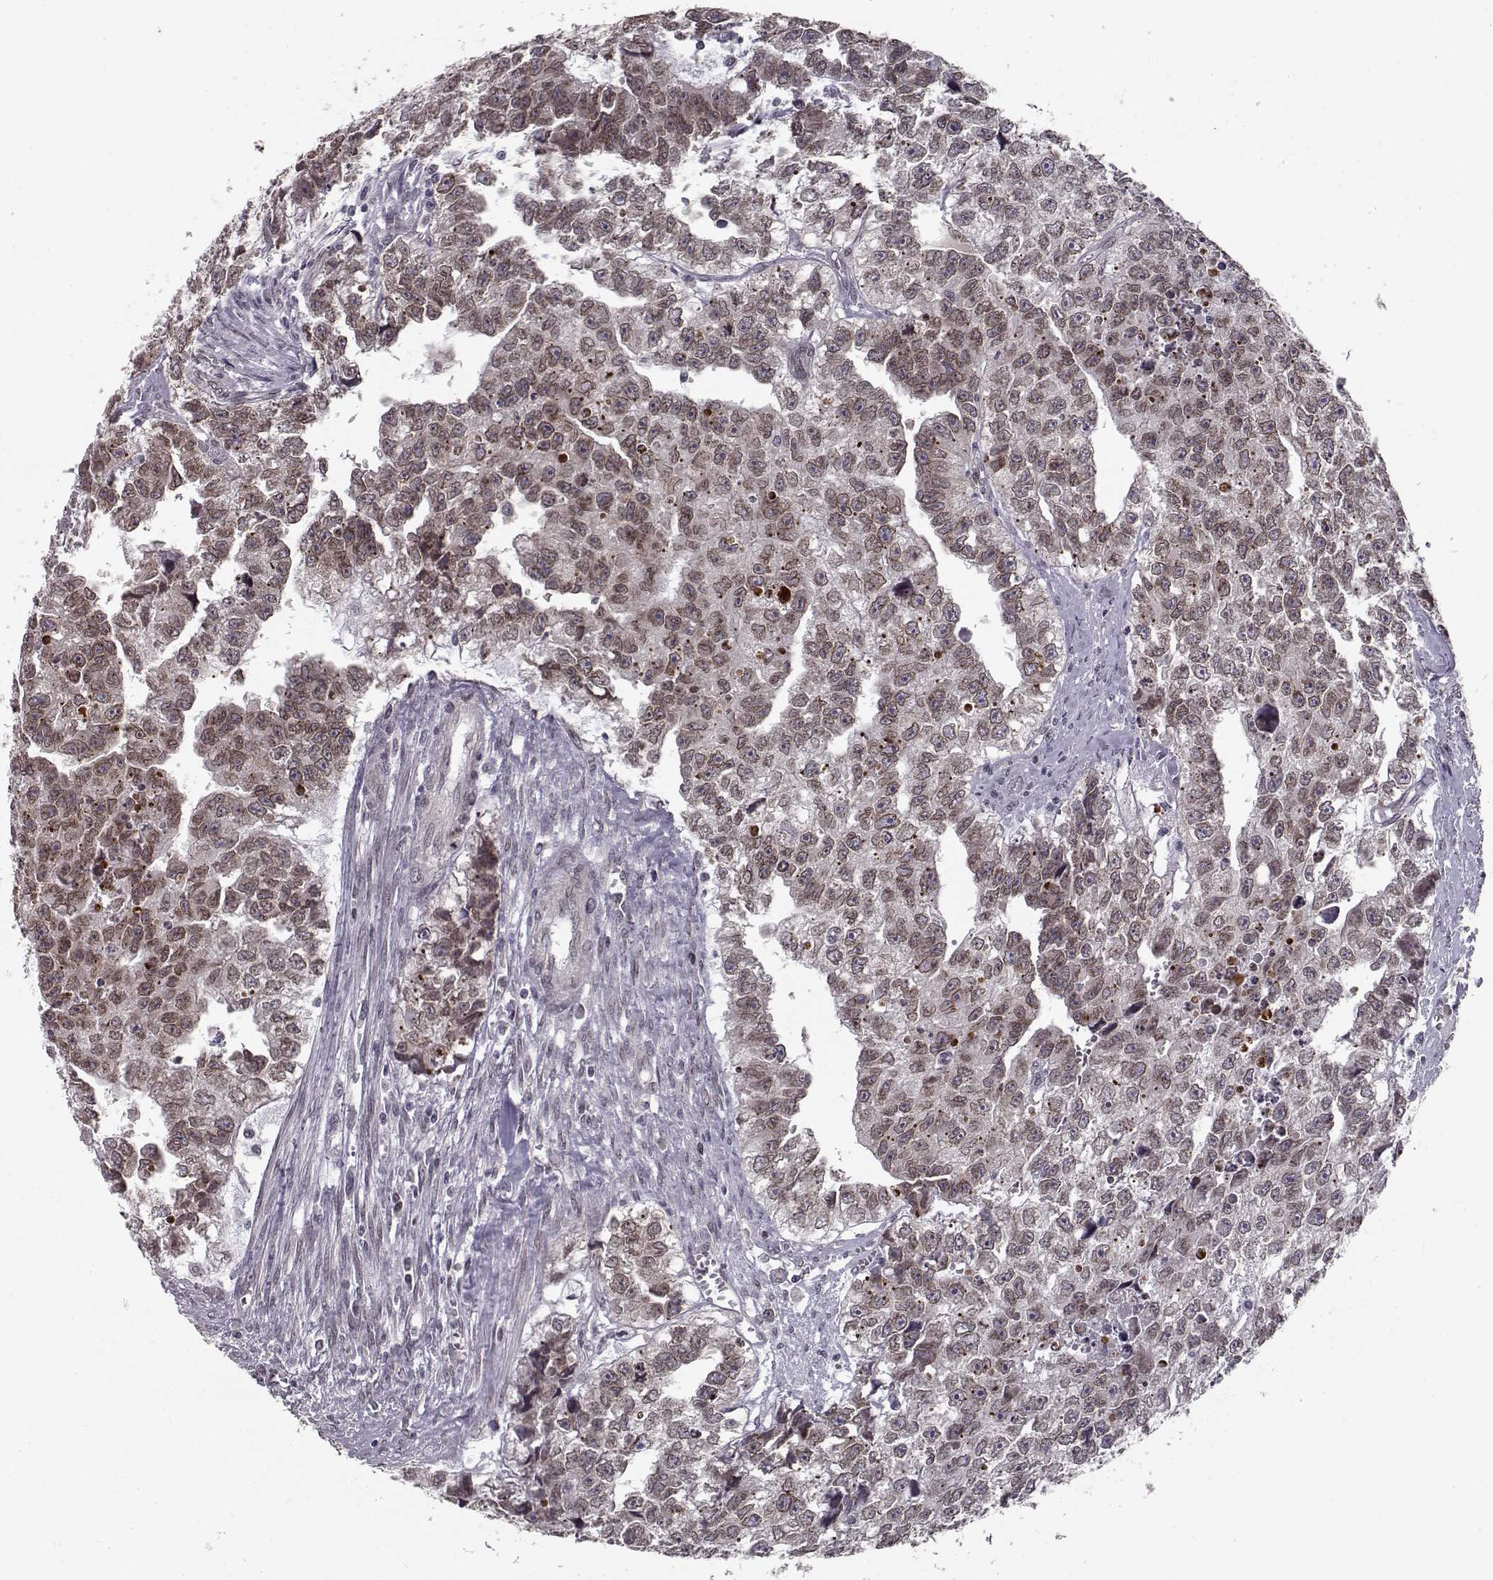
{"staining": {"intensity": "weak", "quantity": ">75%", "location": "cytoplasmic/membranous,nuclear"}, "tissue": "testis cancer", "cell_type": "Tumor cells", "image_type": "cancer", "snomed": [{"axis": "morphology", "description": "Carcinoma, Embryonal, NOS"}, {"axis": "morphology", "description": "Teratoma, malignant, NOS"}, {"axis": "topography", "description": "Testis"}], "caption": "Testis cancer (malignant teratoma) stained for a protein (brown) reveals weak cytoplasmic/membranous and nuclear positive staining in approximately >75% of tumor cells.", "gene": "NUP37", "patient": {"sex": "male", "age": 44}}